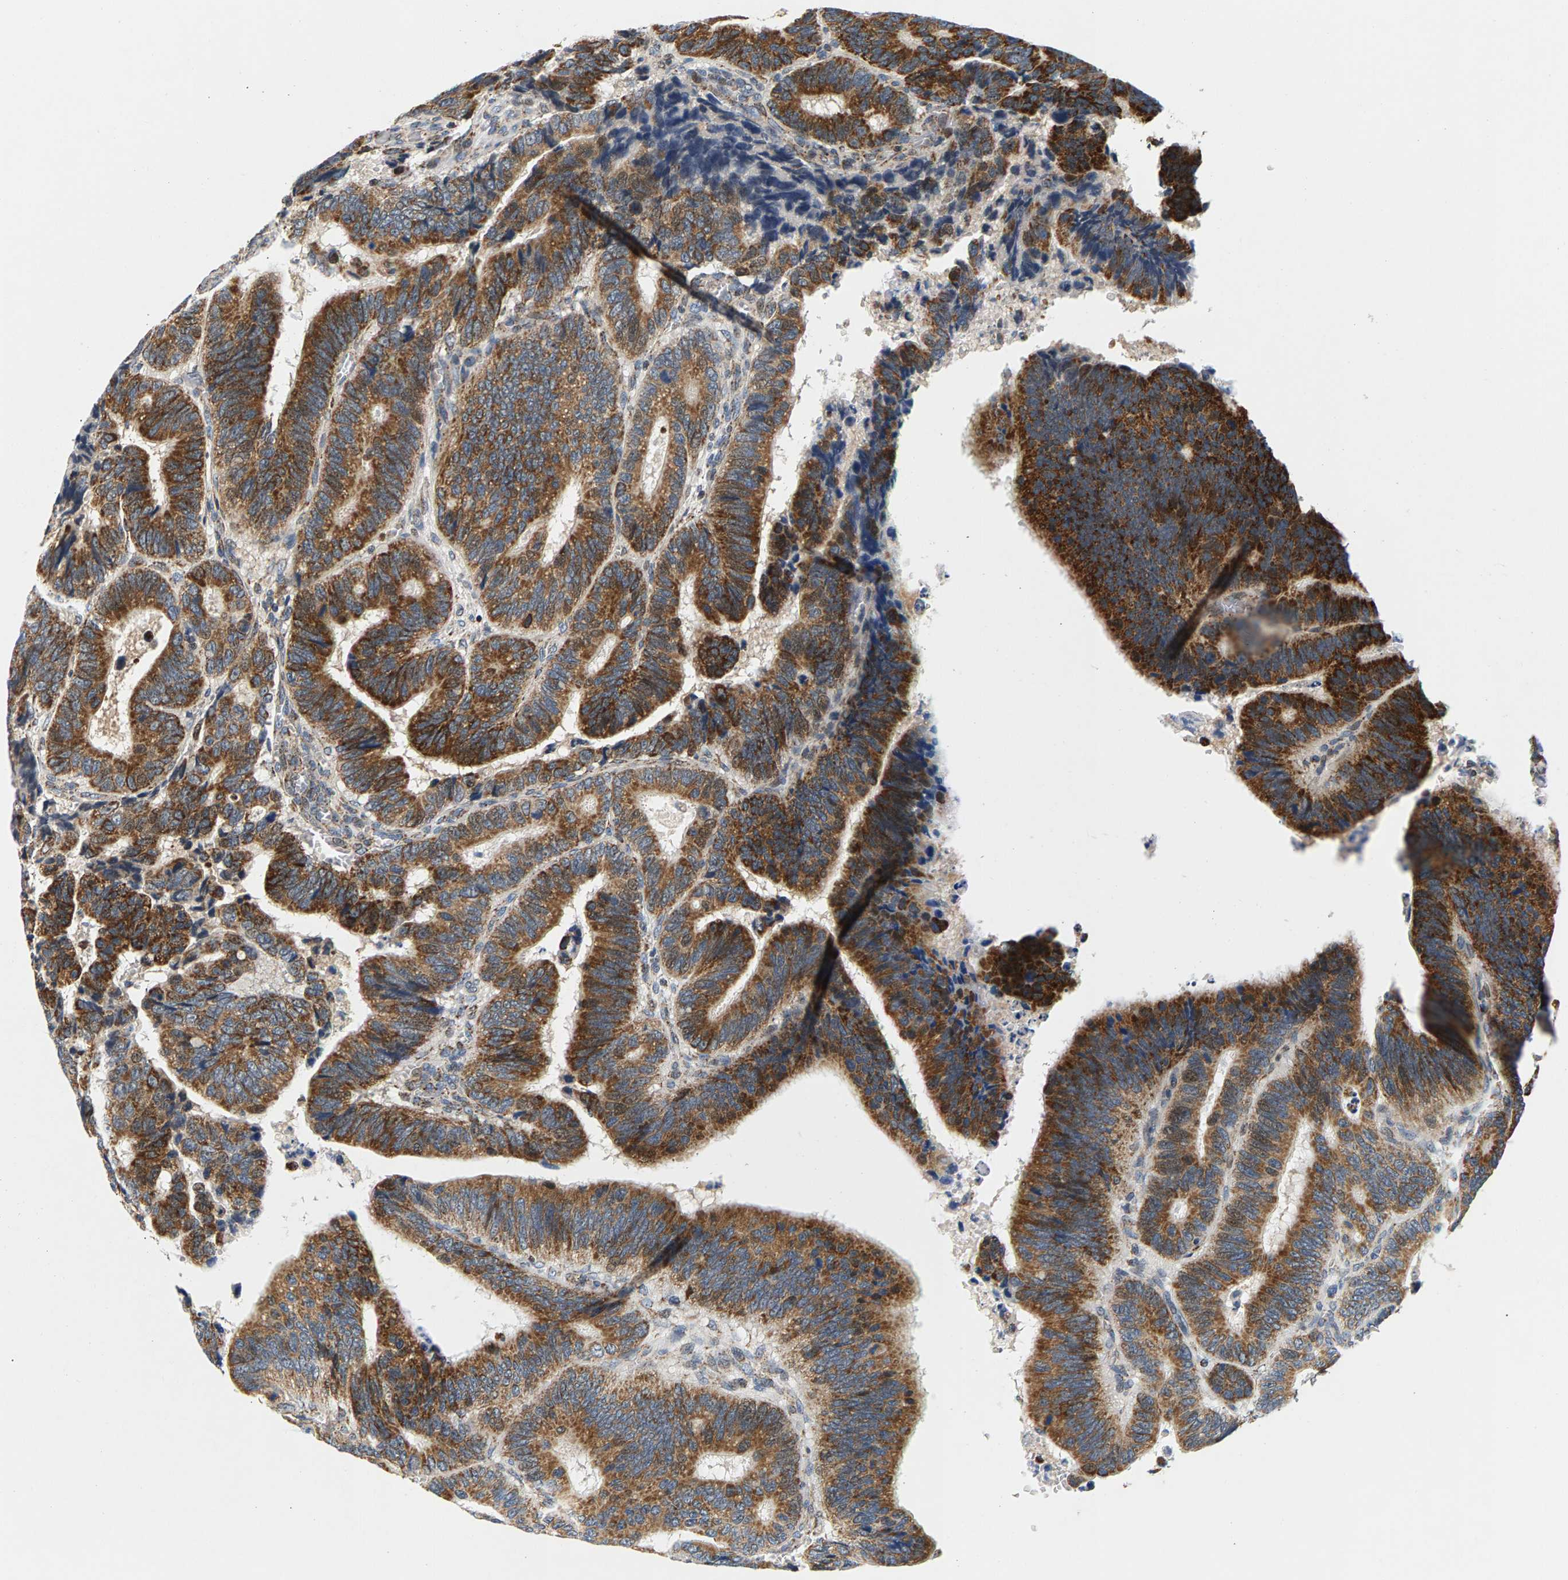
{"staining": {"intensity": "strong", "quantity": ">75%", "location": "cytoplasmic/membranous"}, "tissue": "colorectal cancer", "cell_type": "Tumor cells", "image_type": "cancer", "snomed": [{"axis": "morphology", "description": "Inflammation, NOS"}, {"axis": "morphology", "description": "Adenocarcinoma, NOS"}, {"axis": "topography", "description": "Colon"}], "caption": "The photomicrograph shows immunohistochemical staining of colorectal cancer (adenocarcinoma). There is strong cytoplasmic/membranous staining is identified in about >75% of tumor cells. The protein is shown in brown color, while the nuclei are stained blue.", "gene": "PDE1A", "patient": {"sex": "male", "age": 72}}